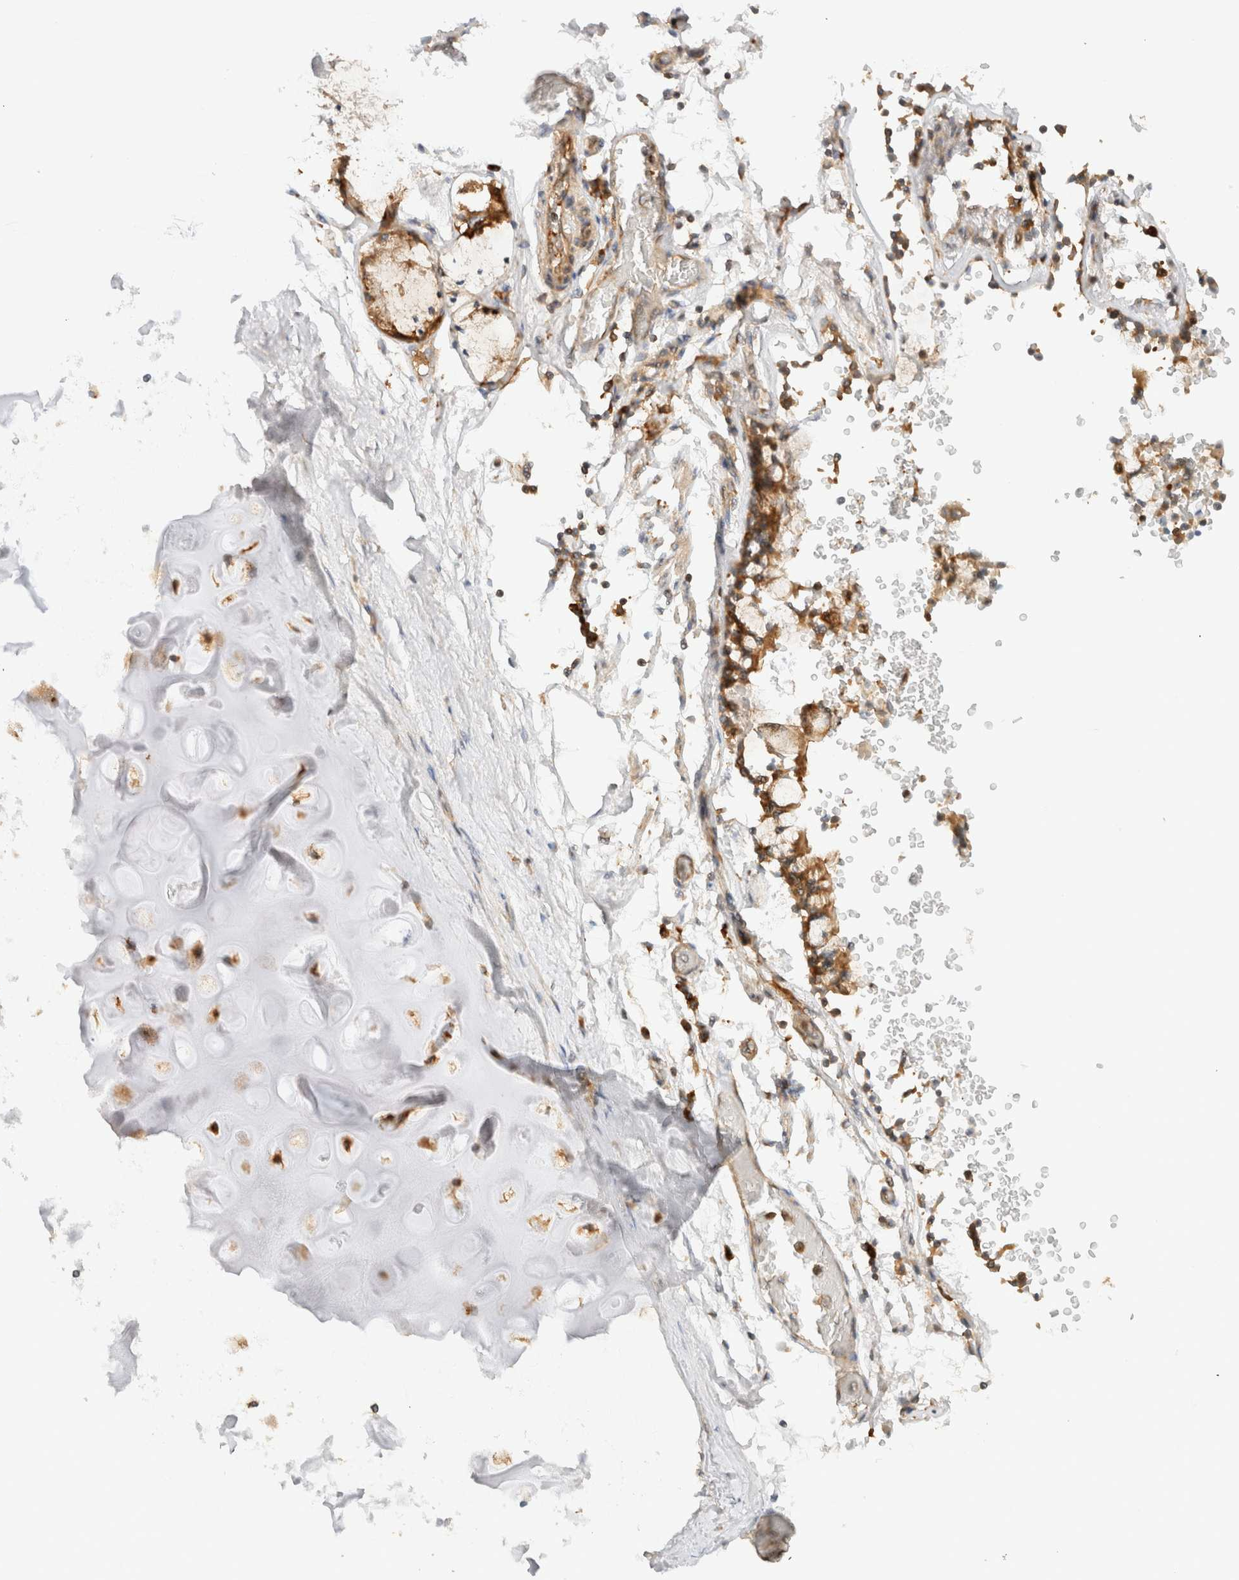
{"staining": {"intensity": "moderate", "quantity": ">75%", "location": "cytoplasmic/membranous"}, "tissue": "adipose tissue", "cell_type": "Adipocytes", "image_type": "normal", "snomed": [{"axis": "morphology", "description": "Normal tissue, NOS"}, {"axis": "topography", "description": "Cartilage tissue"}, {"axis": "topography", "description": "Lung"}], "caption": "High-magnification brightfield microscopy of unremarkable adipose tissue stained with DAB (3,3'-diaminobenzidine) (brown) and counterstained with hematoxylin (blue). adipocytes exhibit moderate cytoplasmic/membranous expression is seen in approximately>75% of cells.", "gene": "RABEP1", "patient": {"sex": "female", "age": 77}}